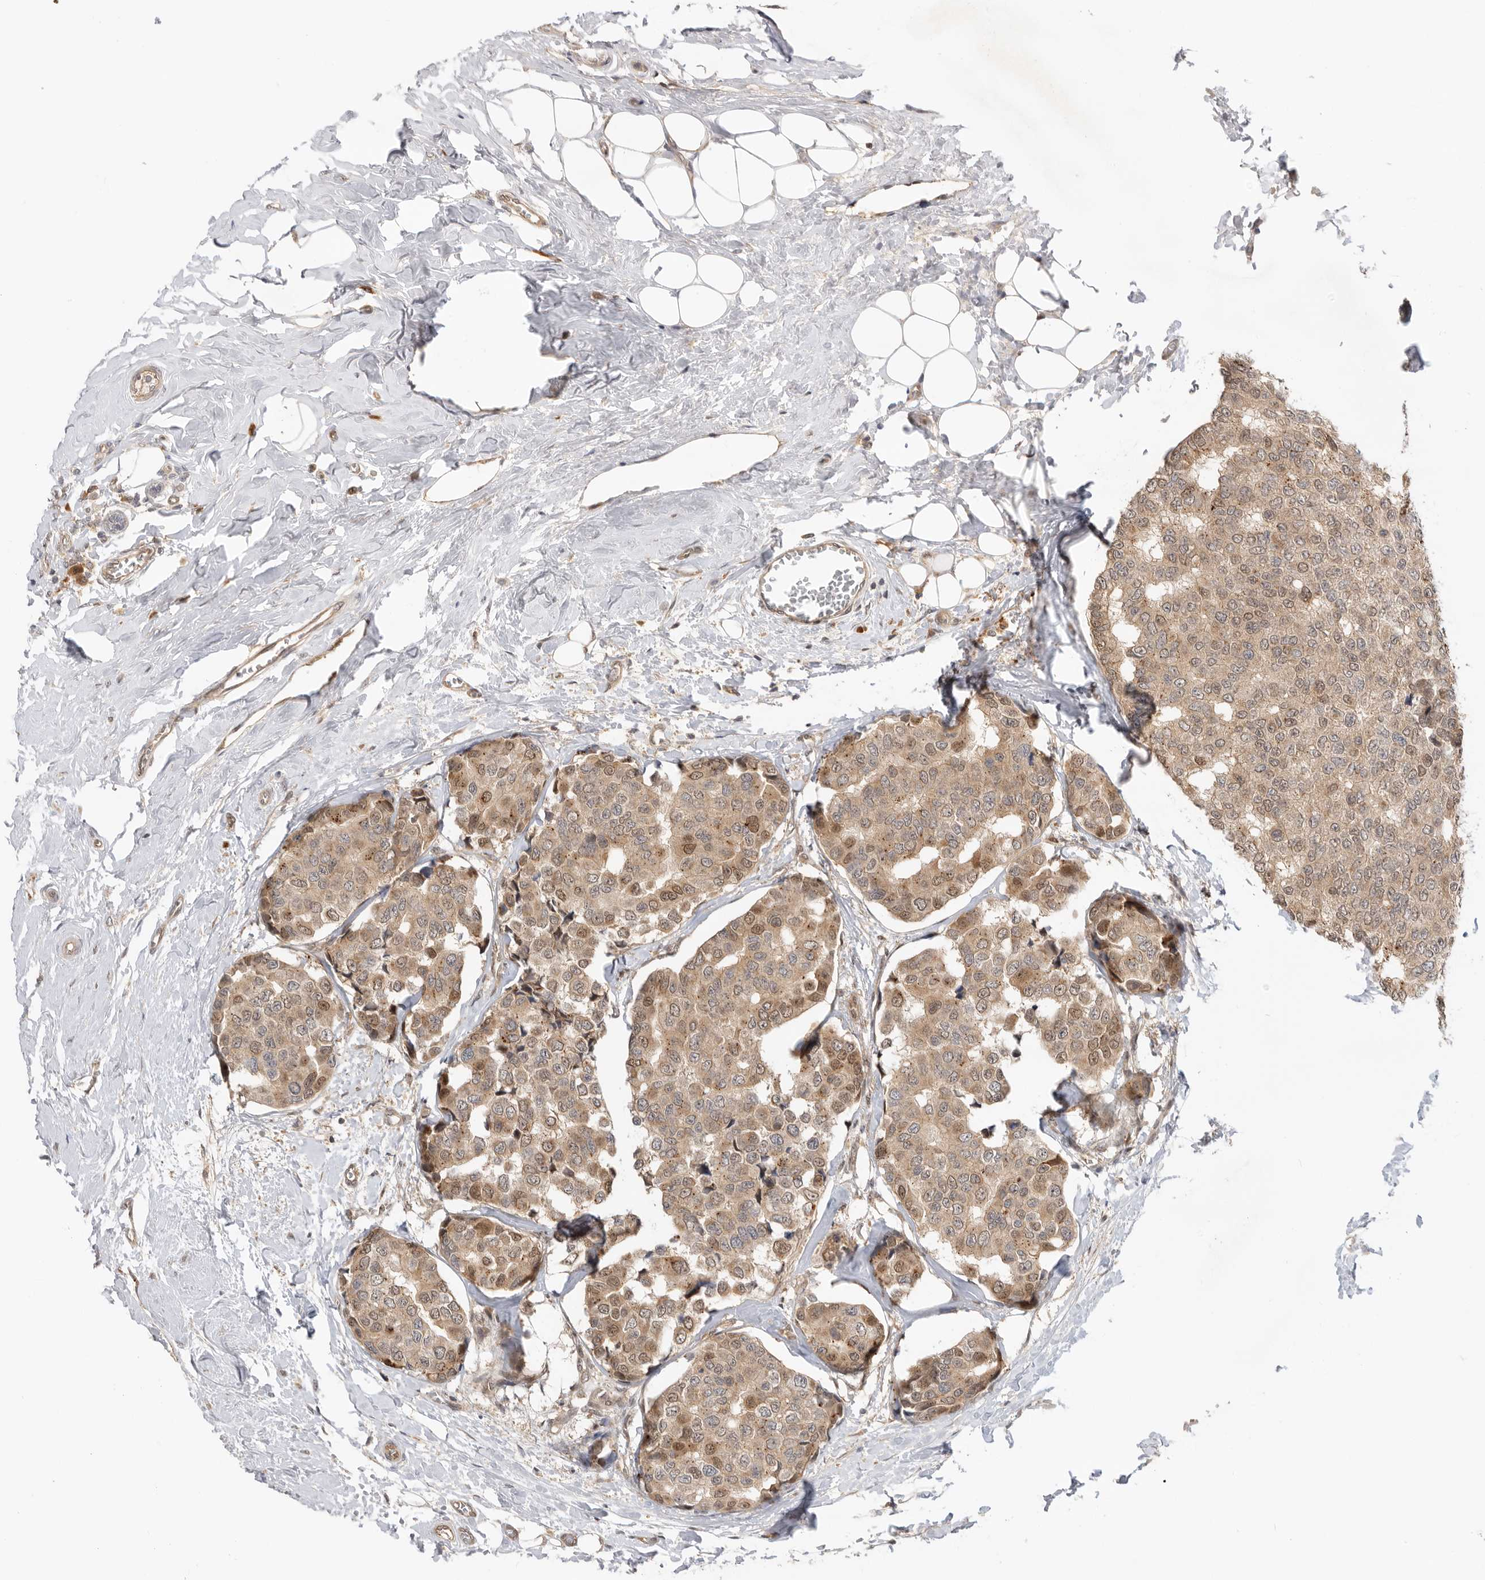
{"staining": {"intensity": "weak", "quantity": ">75%", "location": "cytoplasmic/membranous,nuclear"}, "tissue": "breast cancer", "cell_type": "Tumor cells", "image_type": "cancer", "snomed": [{"axis": "morphology", "description": "Normal tissue, NOS"}, {"axis": "morphology", "description": "Duct carcinoma"}, {"axis": "topography", "description": "Breast"}], "caption": "Tumor cells demonstrate weak cytoplasmic/membranous and nuclear positivity in approximately >75% of cells in breast intraductal carcinoma.", "gene": "DCAF8", "patient": {"sex": "female", "age": 43}}